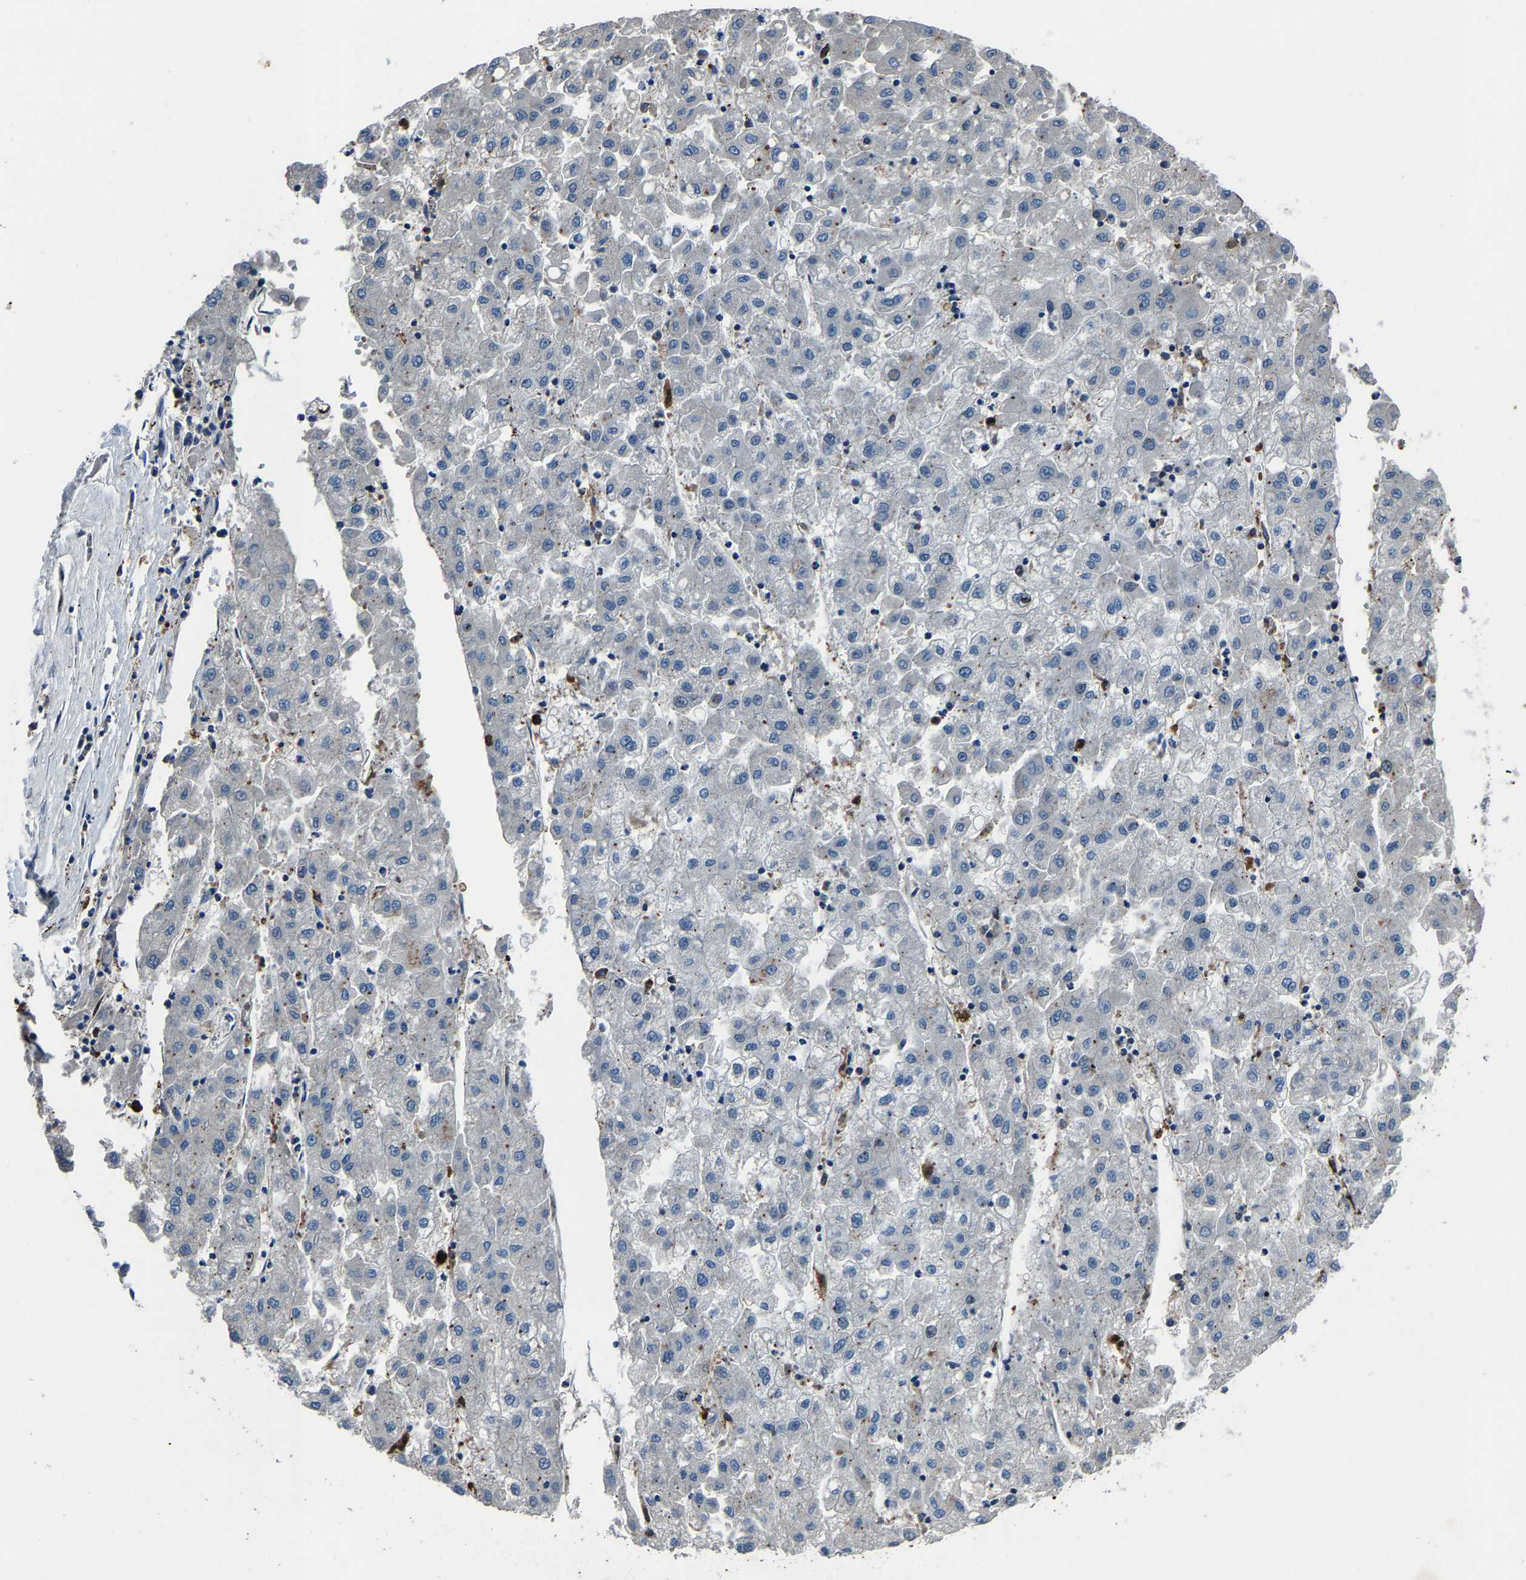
{"staining": {"intensity": "negative", "quantity": "none", "location": "none"}, "tissue": "liver cancer", "cell_type": "Tumor cells", "image_type": "cancer", "snomed": [{"axis": "morphology", "description": "Carcinoma, Hepatocellular, NOS"}, {"axis": "topography", "description": "Liver"}], "caption": "Tumor cells are negative for protein expression in human liver cancer (hepatocellular carcinoma).", "gene": "PCNX2", "patient": {"sex": "male", "age": 72}}